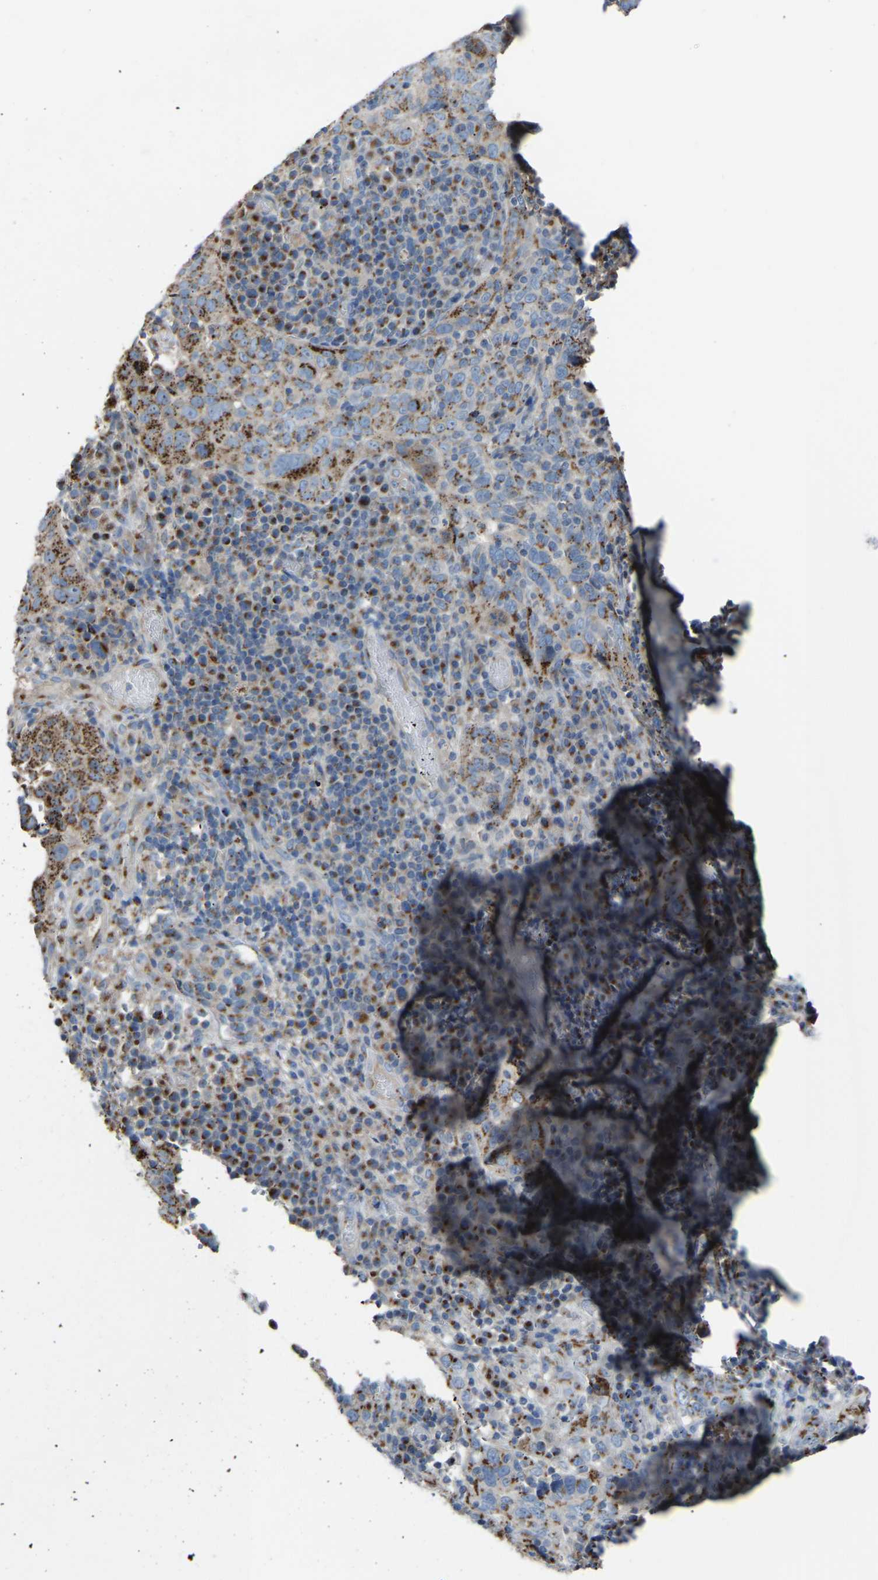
{"staining": {"intensity": "moderate", "quantity": ">75%", "location": "cytoplasmic/membranous"}, "tissue": "cervical cancer", "cell_type": "Tumor cells", "image_type": "cancer", "snomed": [{"axis": "morphology", "description": "Squamous cell carcinoma, NOS"}, {"axis": "topography", "description": "Cervix"}], "caption": "Moderate cytoplasmic/membranous staining is present in approximately >75% of tumor cells in cervical cancer (squamous cell carcinoma).", "gene": "CANT1", "patient": {"sex": "female", "age": 46}}